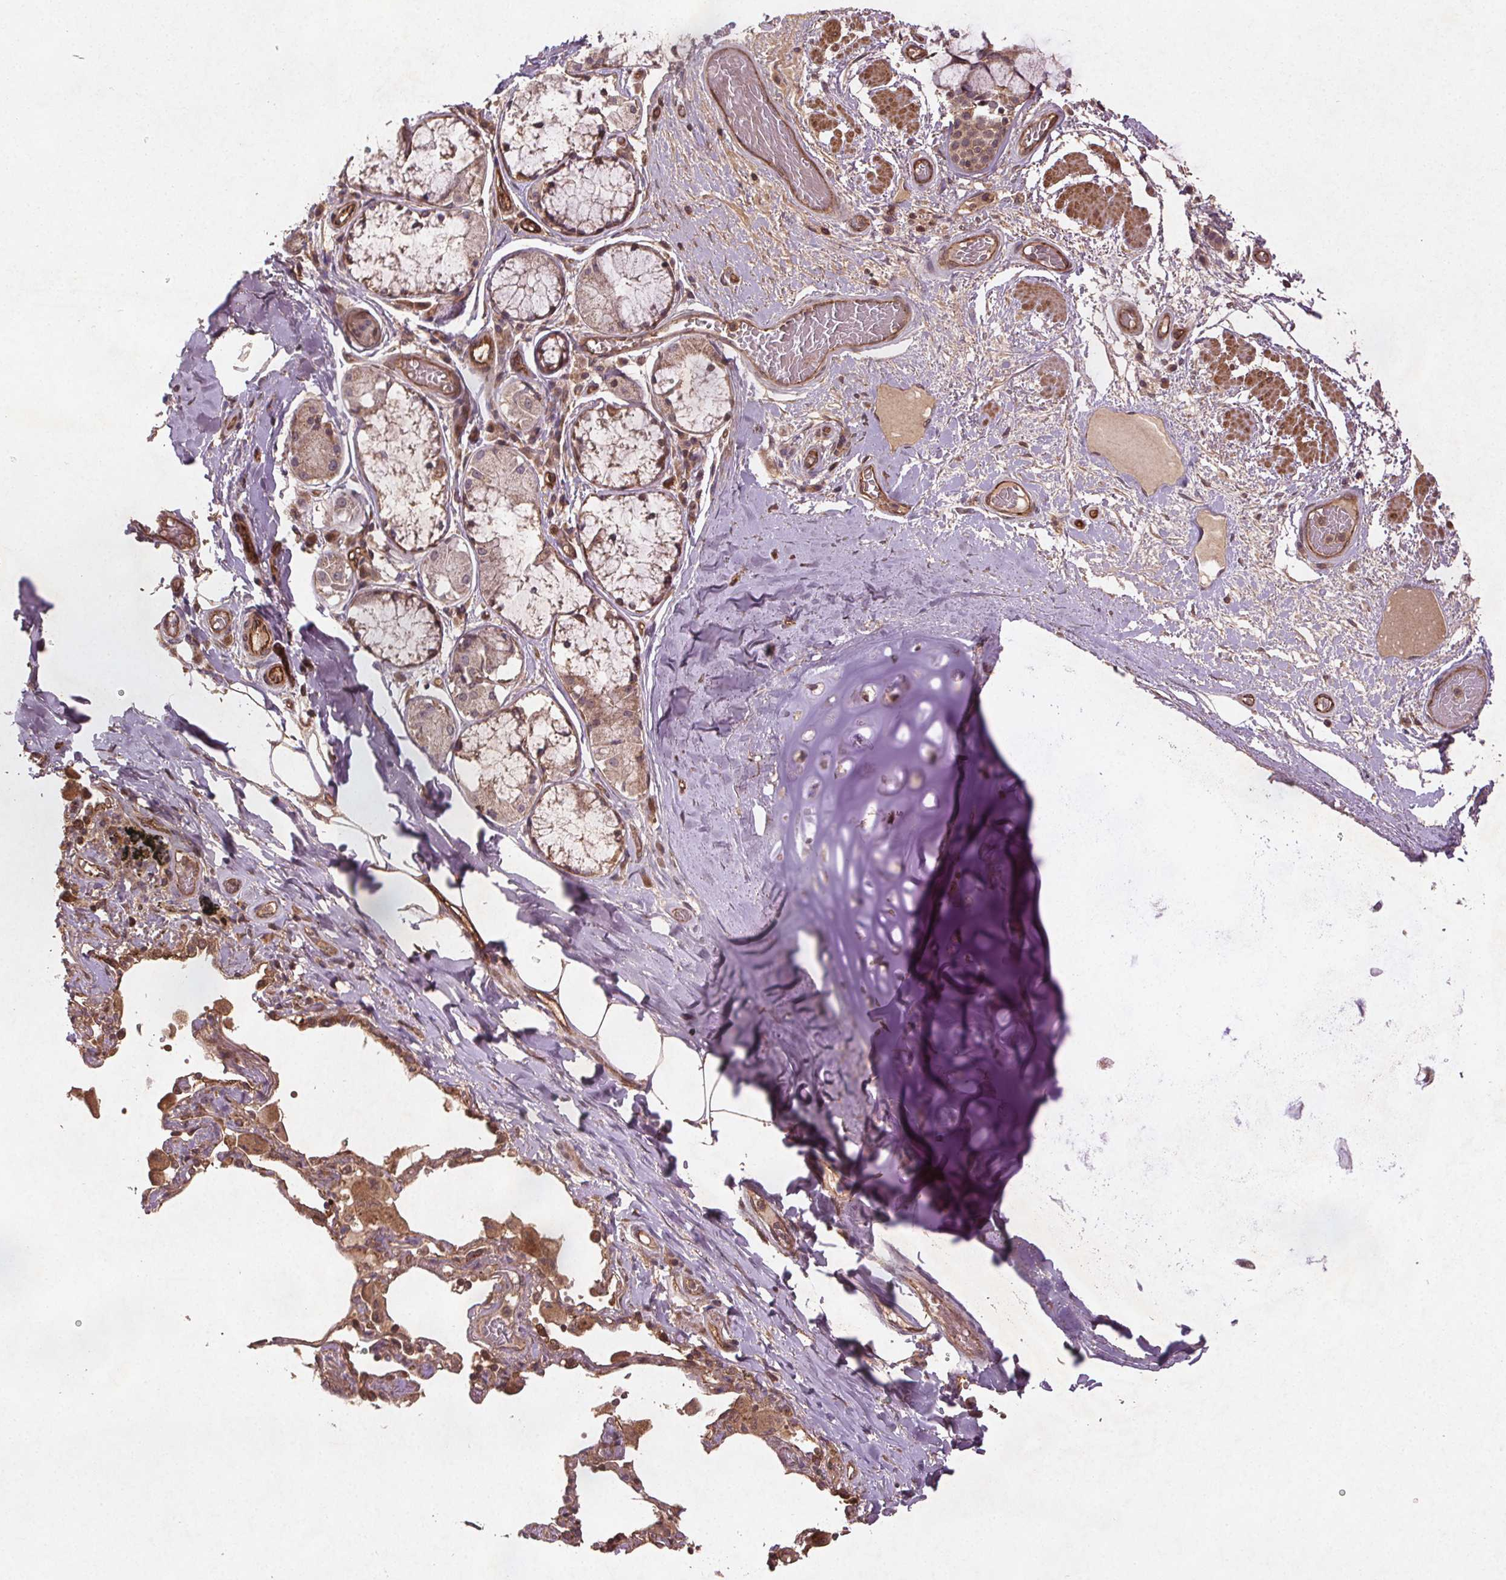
{"staining": {"intensity": "moderate", "quantity": "<25%", "location": "nuclear"}, "tissue": "adipose tissue", "cell_type": "Adipocytes", "image_type": "normal", "snomed": [{"axis": "morphology", "description": "Normal tissue, NOS"}, {"axis": "topography", "description": "Cartilage tissue"}, {"axis": "topography", "description": "Bronchus"}], "caption": "High-power microscopy captured an immunohistochemistry (IHC) micrograph of normal adipose tissue, revealing moderate nuclear staining in about <25% of adipocytes.", "gene": "SEC14L2", "patient": {"sex": "male", "age": 64}}